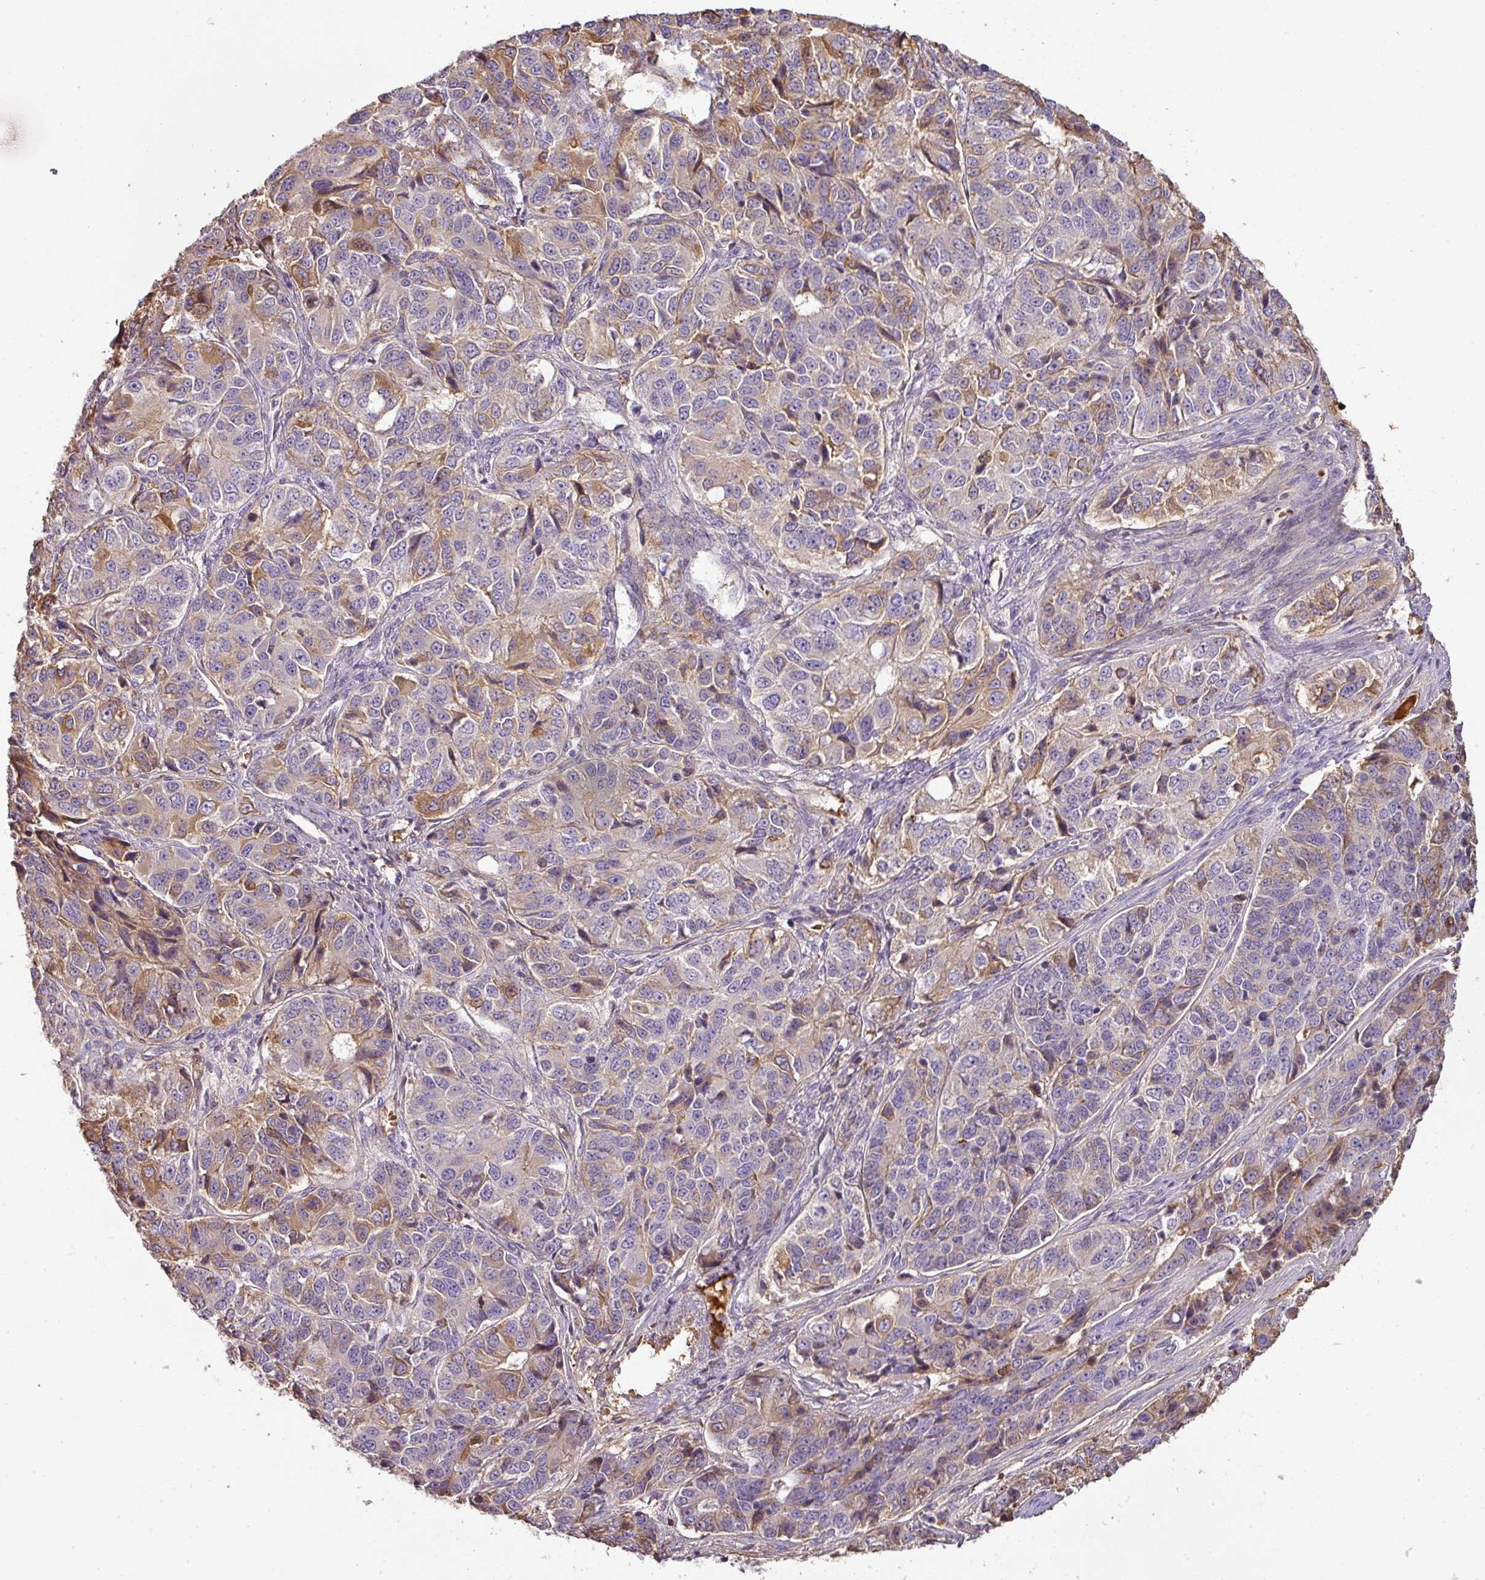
{"staining": {"intensity": "moderate", "quantity": "25%-75%", "location": "cytoplasmic/membranous"}, "tissue": "ovarian cancer", "cell_type": "Tumor cells", "image_type": "cancer", "snomed": [{"axis": "morphology", "description": "Carcinoma, endometroid"}, {"axis": "topography", "description": "Ovary"}], "caption": "This histopathology image exhibits IHC staining of human ovarian endometroid carcinoma, with medium moderate cytoplasmic/membranous staining in about 25%-75% of tumor cells.", "gene": "CCZ1", "patient": {"sex": "female", "age": 51}}